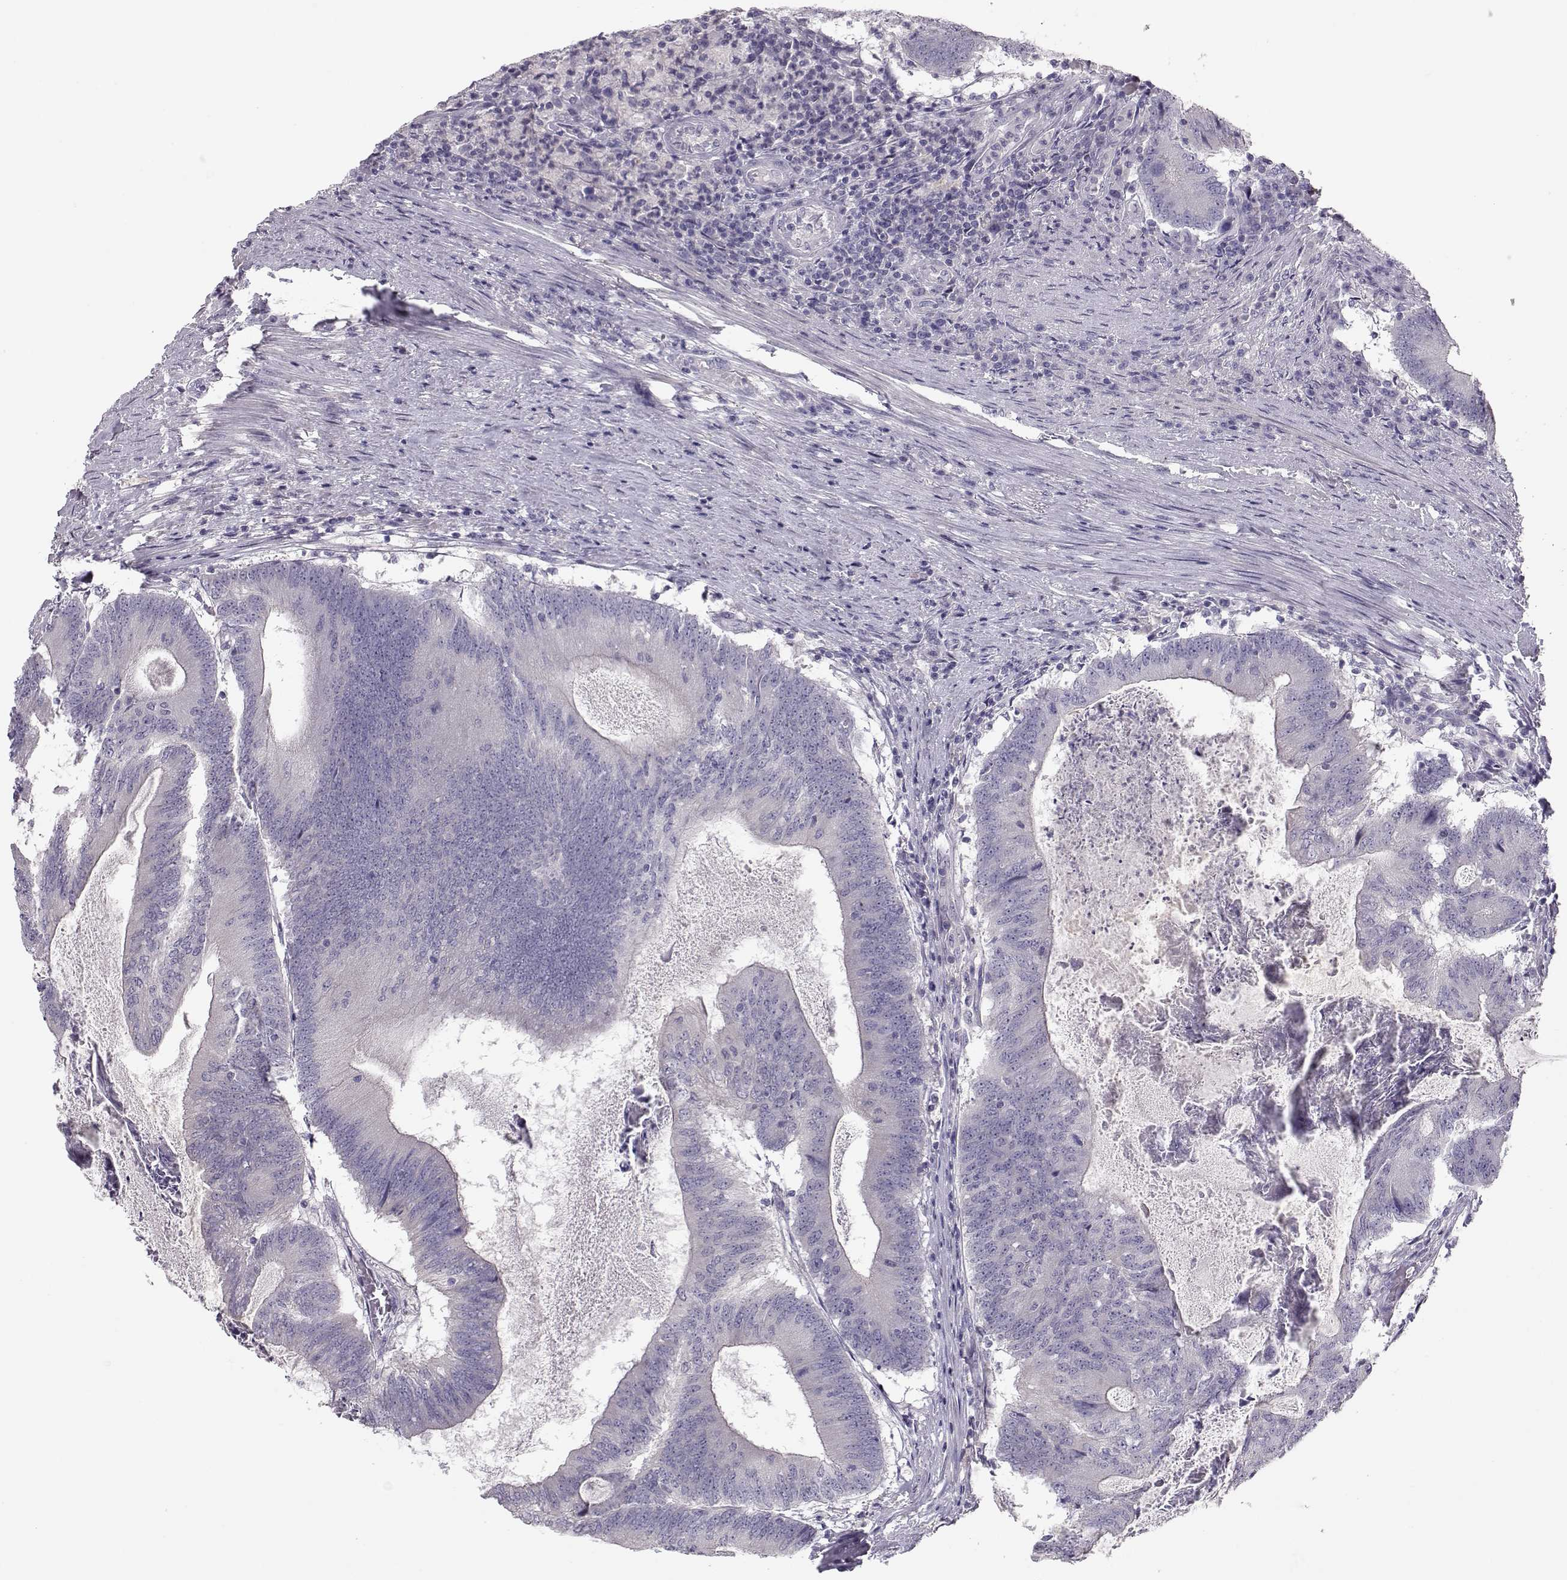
{"staining": {"intensity": "negative", "quantity": "none", "location": "none"}, "tissue": "colorectal cancer", "cell_type": "Tumor cells", "image_type": "cancer", "snomed": [{"axis": "morphology", "description": "Adenocarcinoma, NOS"}, {"axis": "topography", "description": "Colon"}], "caption": "This is a histopathology image of immunohistochemistry (IHC) staining of adenocarcinoma (colorectal), which shows no positivity in tumor cells. Brightfield microscopy of immunohistochemistry stained with DAB (3,3'-diaminobenzidine) (brown) and hematoxylin (blue), captured at high magnification.", "gene": "GRK1", "patient": {"sex": "female", "age": 70}}